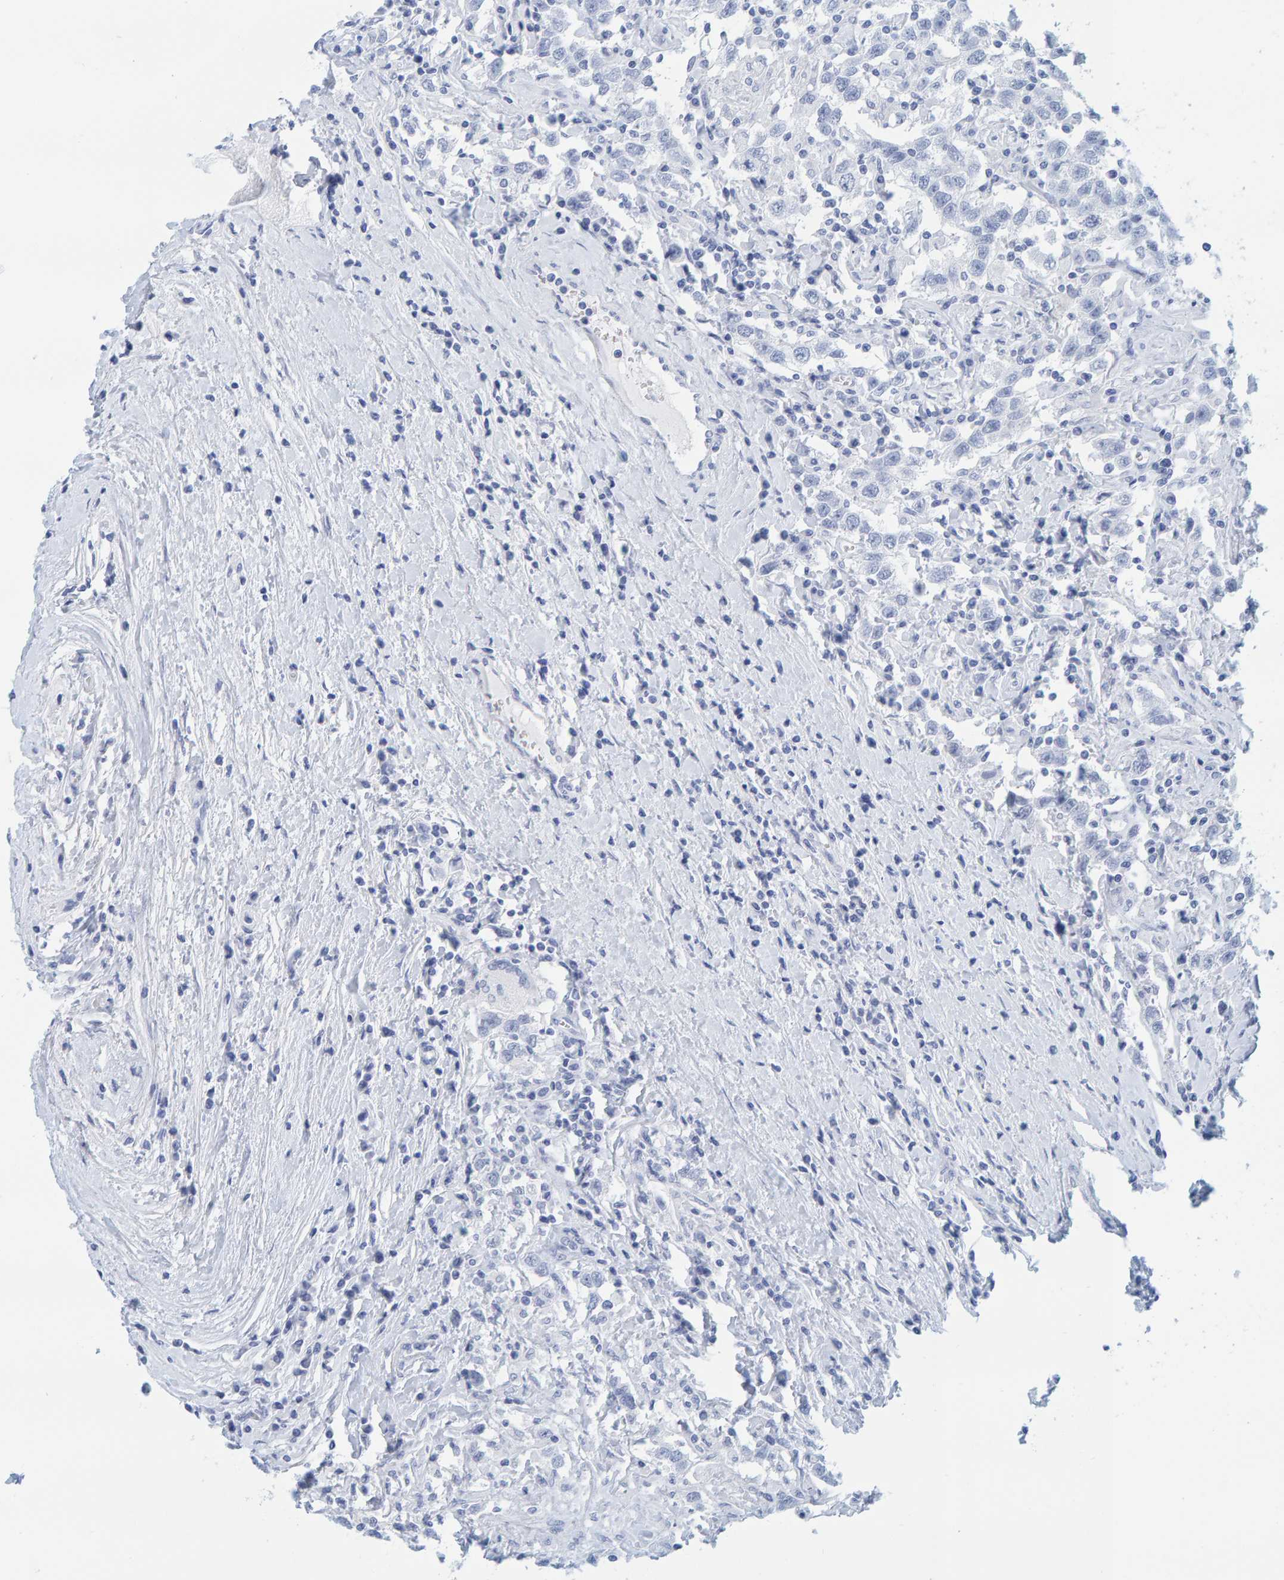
{"staining": {"intensity": "negative", "quantity": "none", "location": "none"}, "tissue": "testis cancer", "cell_type": "Tumor cells", "image_type": "cancer", "snomed": [{"axis": "morphology", "description": "Seminoma, NOS"}, {"axis": "topography", "description": "Testis"}], "caption": "Testis cancer stained for a protein using immunohistochemistry exhibits no expression tumor cells.", "gene": "SFTPC", "patient": {"sex": "male", "age": 41}}